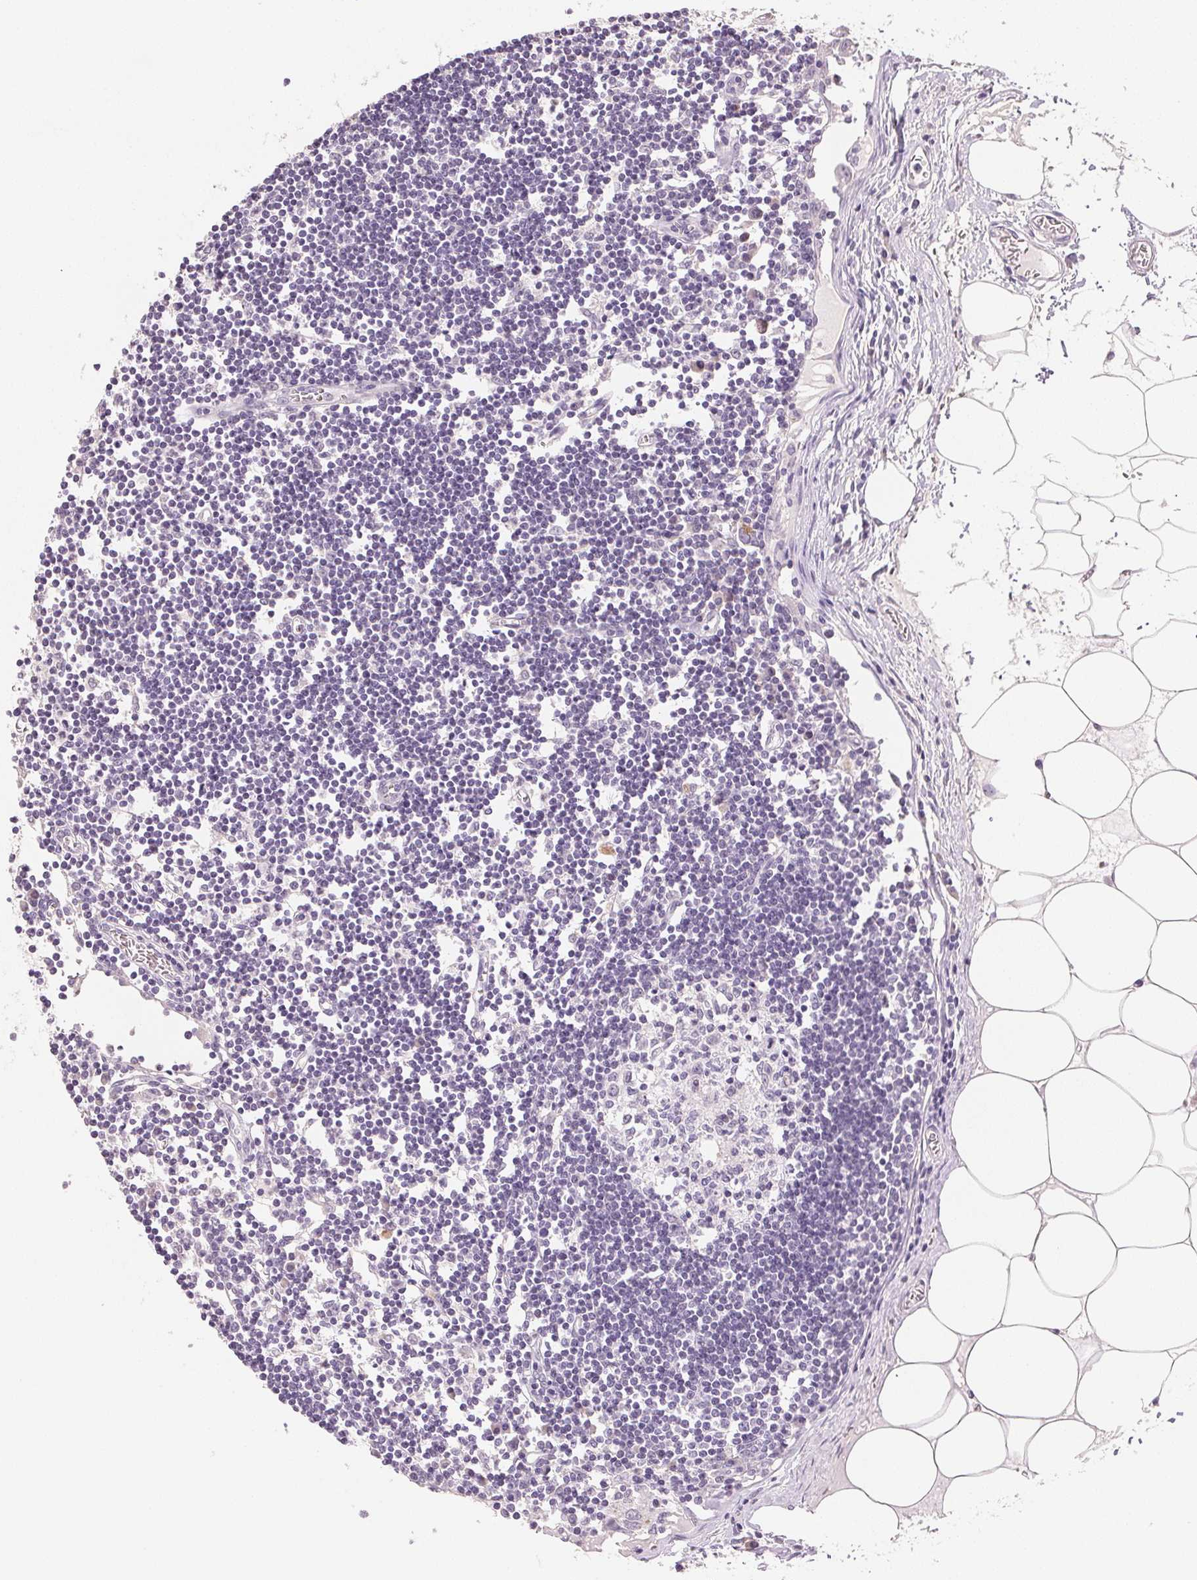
{"staining": {"intensity": "negative", "quantity": "none", "location": "none"}, "tissue": "lymph node", "cell_type": "Germinal center cells", "image_type": "normal", "snomed": [{"axis": "morphology", "description": "Normal tissue, NOS"}, {"axis": "topography", "description": "Lymph node"}], "caption": "This is an IHC histopathology image of benign lymph node. There is no expression in germinal center cells.", "gene": "DHCR24", "patient": {"sex": "female", "age": 65}}